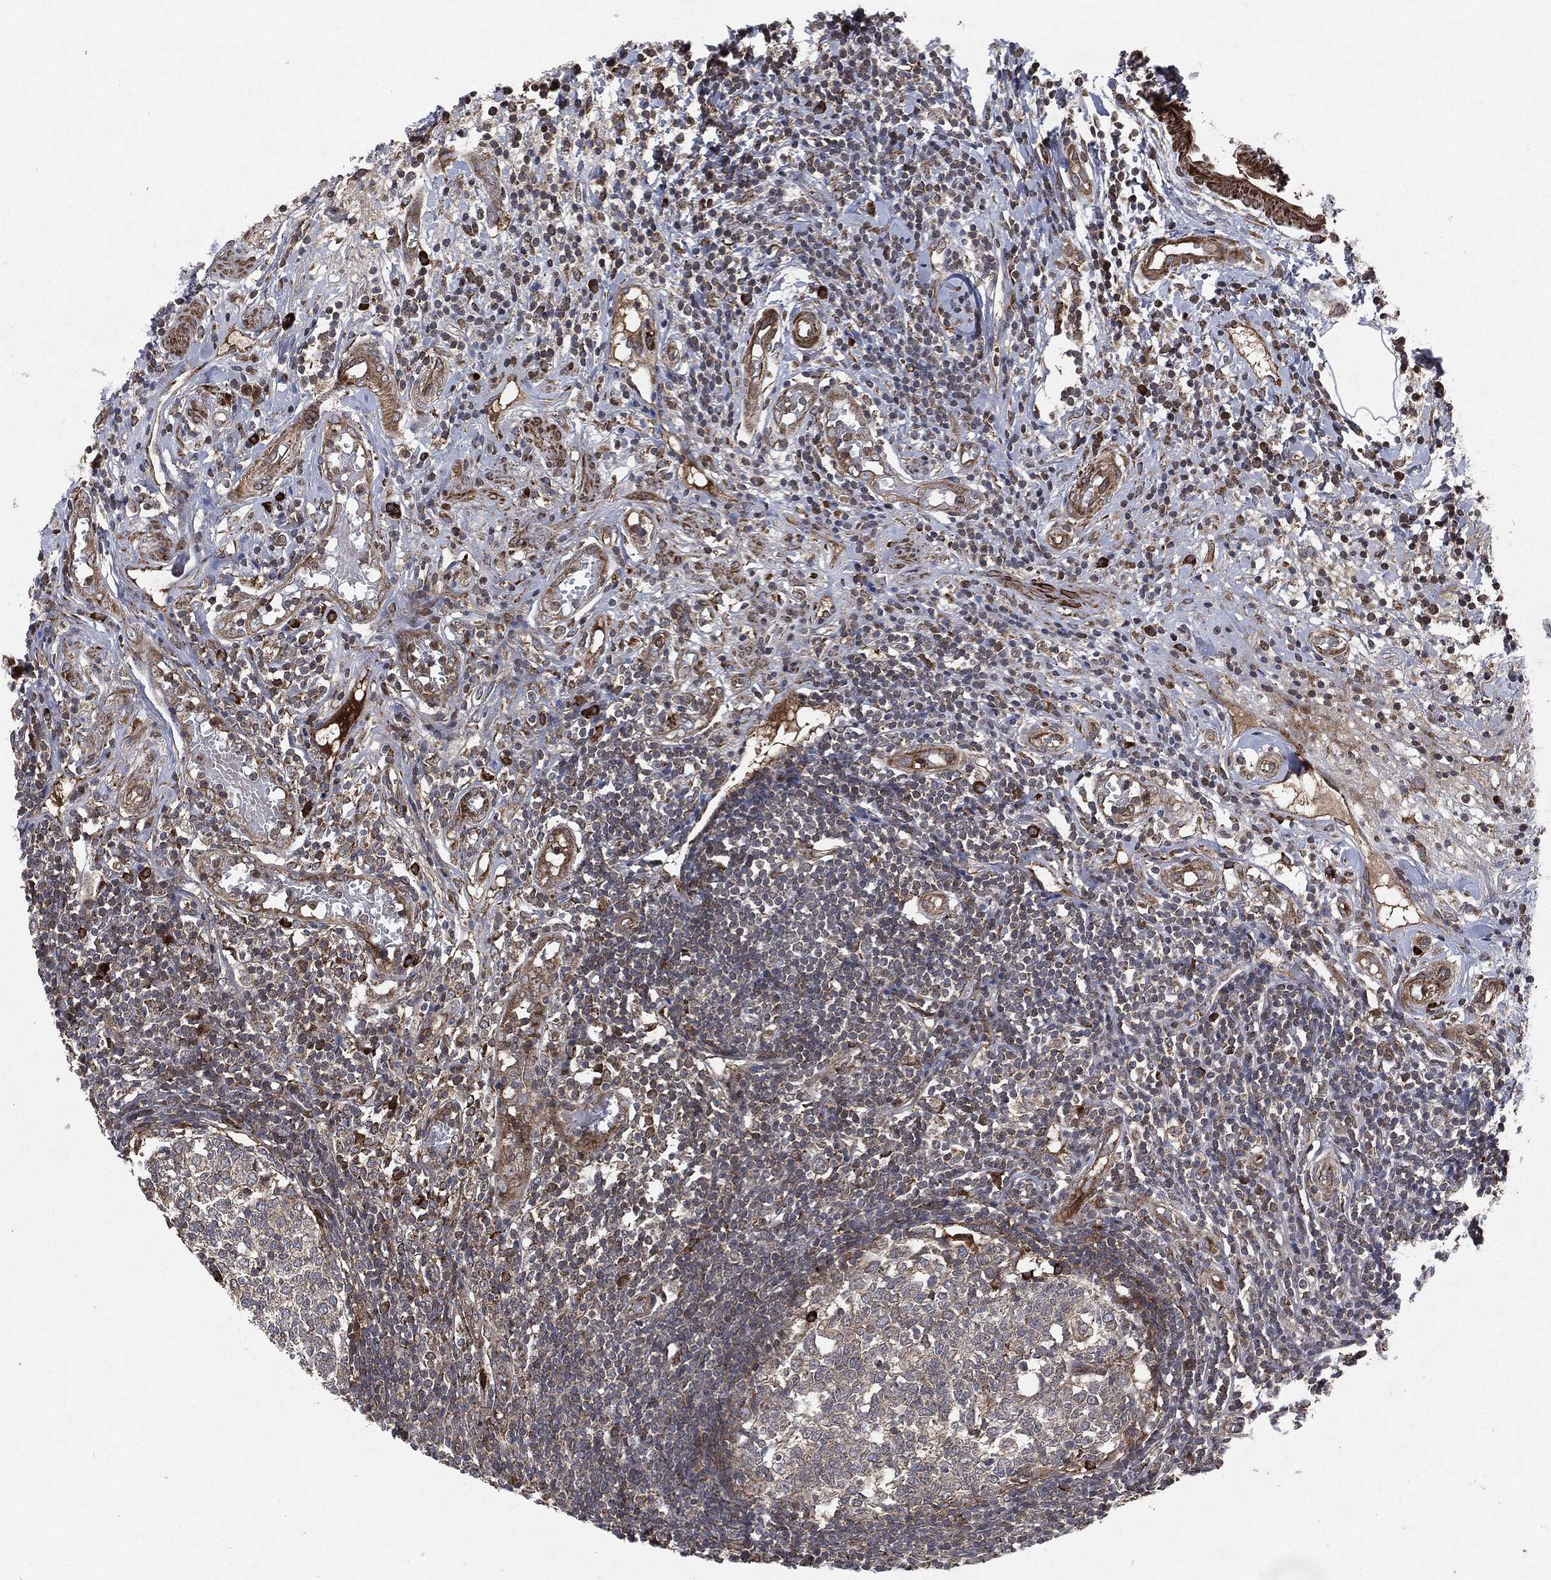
{"staining": {"intensity": "strong", "quantity": "25%-75%", "location": "cytoplasmic/membranous"}, "tissue": "appendix", "cell_type": "Glandular cells", "image_type": "normal", "snomed": [{"axis": "morphology", "description": "Normal tissue, NOS"}, {"axis": "morphology", "description": "Inflammation, NOS"}, {"axis": "topography", "description": "Appendix"}], "caption": "High-power microscopy captured an immunohistochemistry photomicrograph of normal appendix, revealing strong cytoplasmic/membranous positivity in approximately 25%-75% of glandular cells.", "gene": "RAF1", "patient": {"sex": "male", "age": 16}}